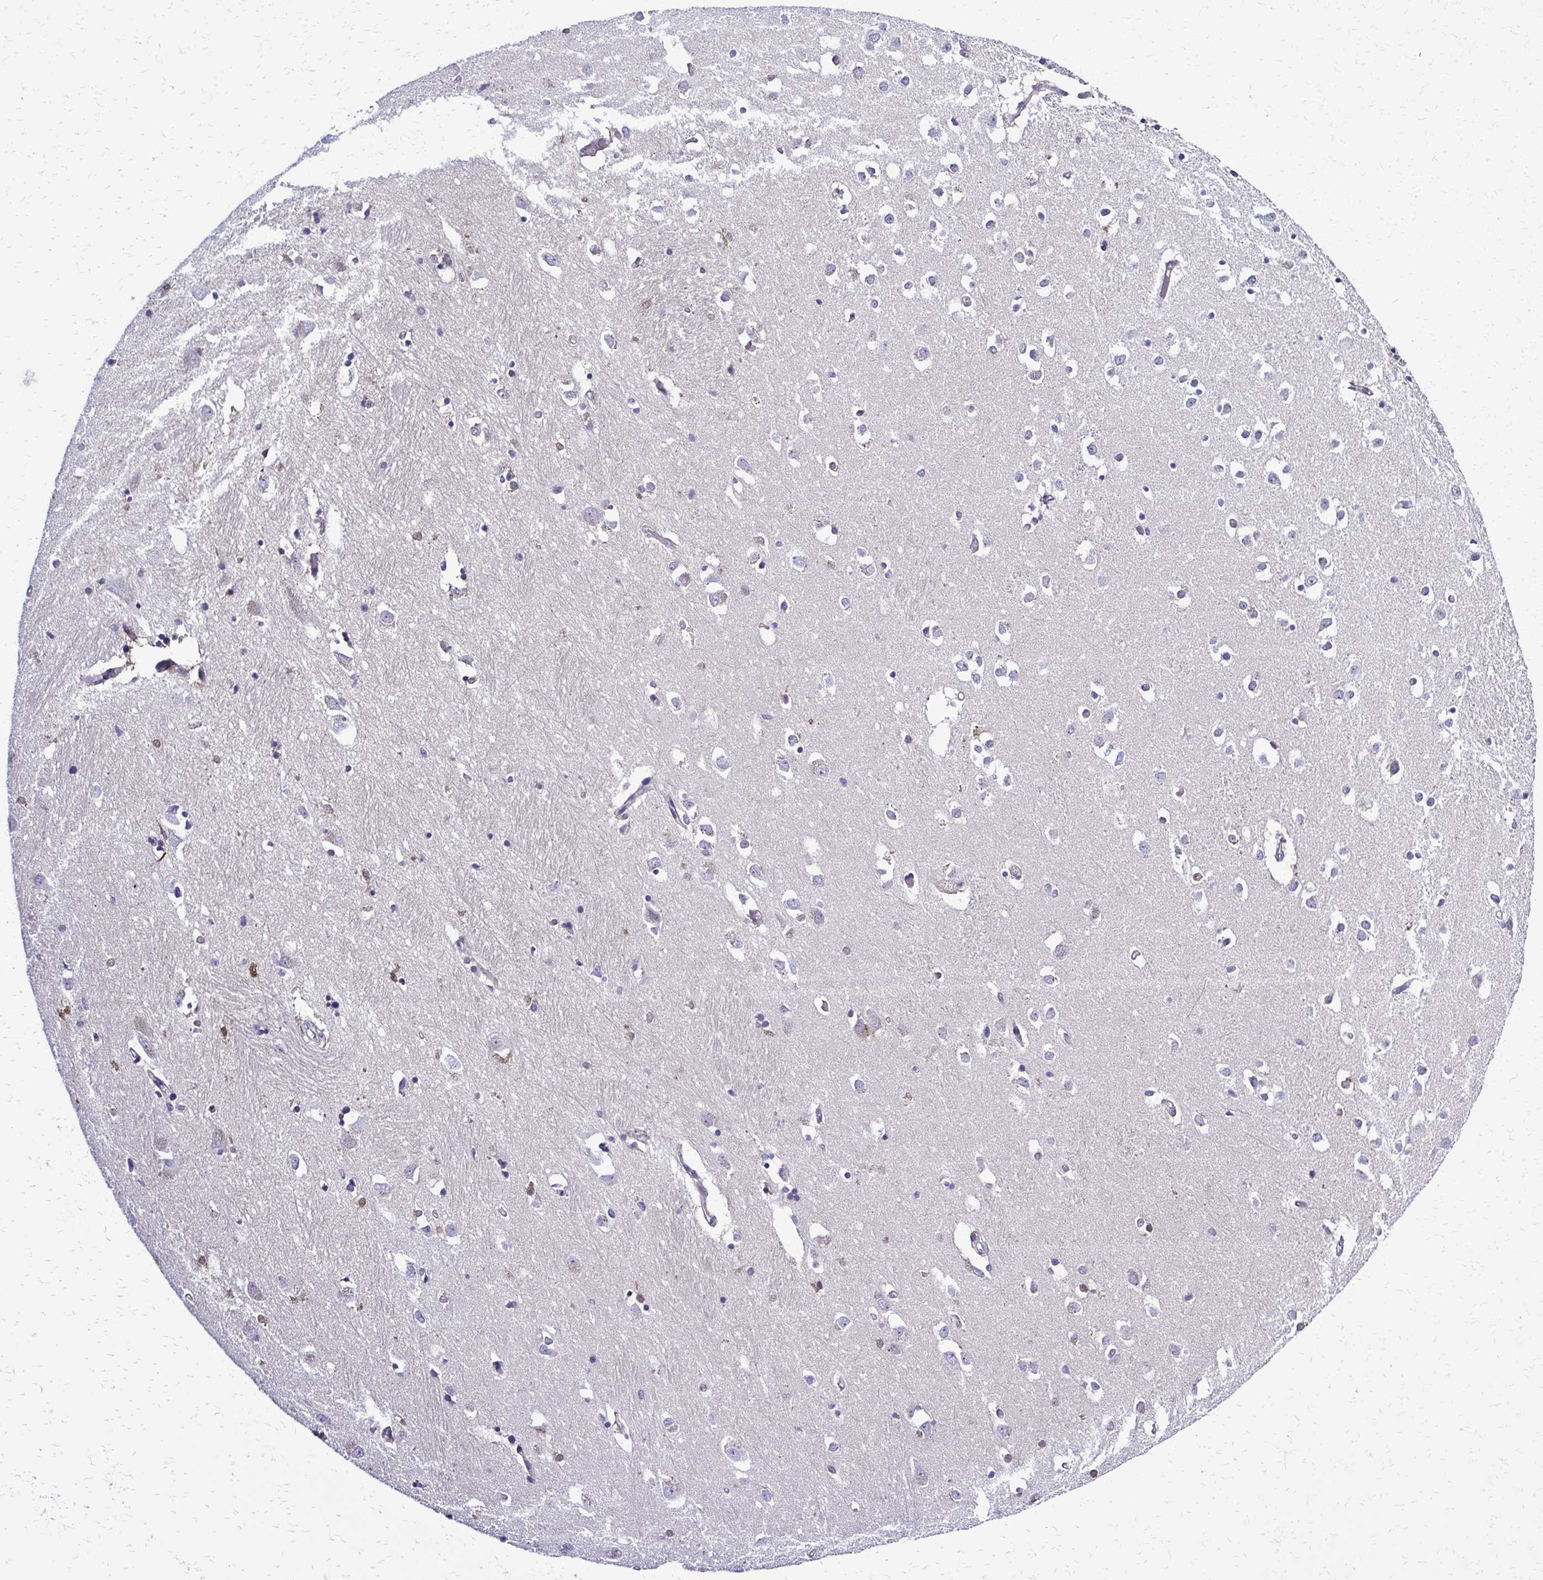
{"staining": {"intensity": "weak", "quantity": "<25%", "location": "cytoplasmic/membranous"}, "tissue": "caudate", "cell_type": "Glial cells", "image_type": "normal", "snomed": [{"axis": "morphology", "description": "Normal tissue, NOS"}, {"axis": "topography", "description": "Lateral ventricle wall"}, {"axis": "topography", "description": "Hippocampus"}], "caption": "Immunohistochemistry histopathology image of unremarkable caudate: caudate stained with DAB demonstrates no significant protein staining in glial cells. The staining was performed using DAB to visualize the protein expression in brown, while the nuclei were stained in blue with hematoxylin (Magnification: 20x).", "gene": "RASL11B", "patient": {"sex": "female", "age": 63}}